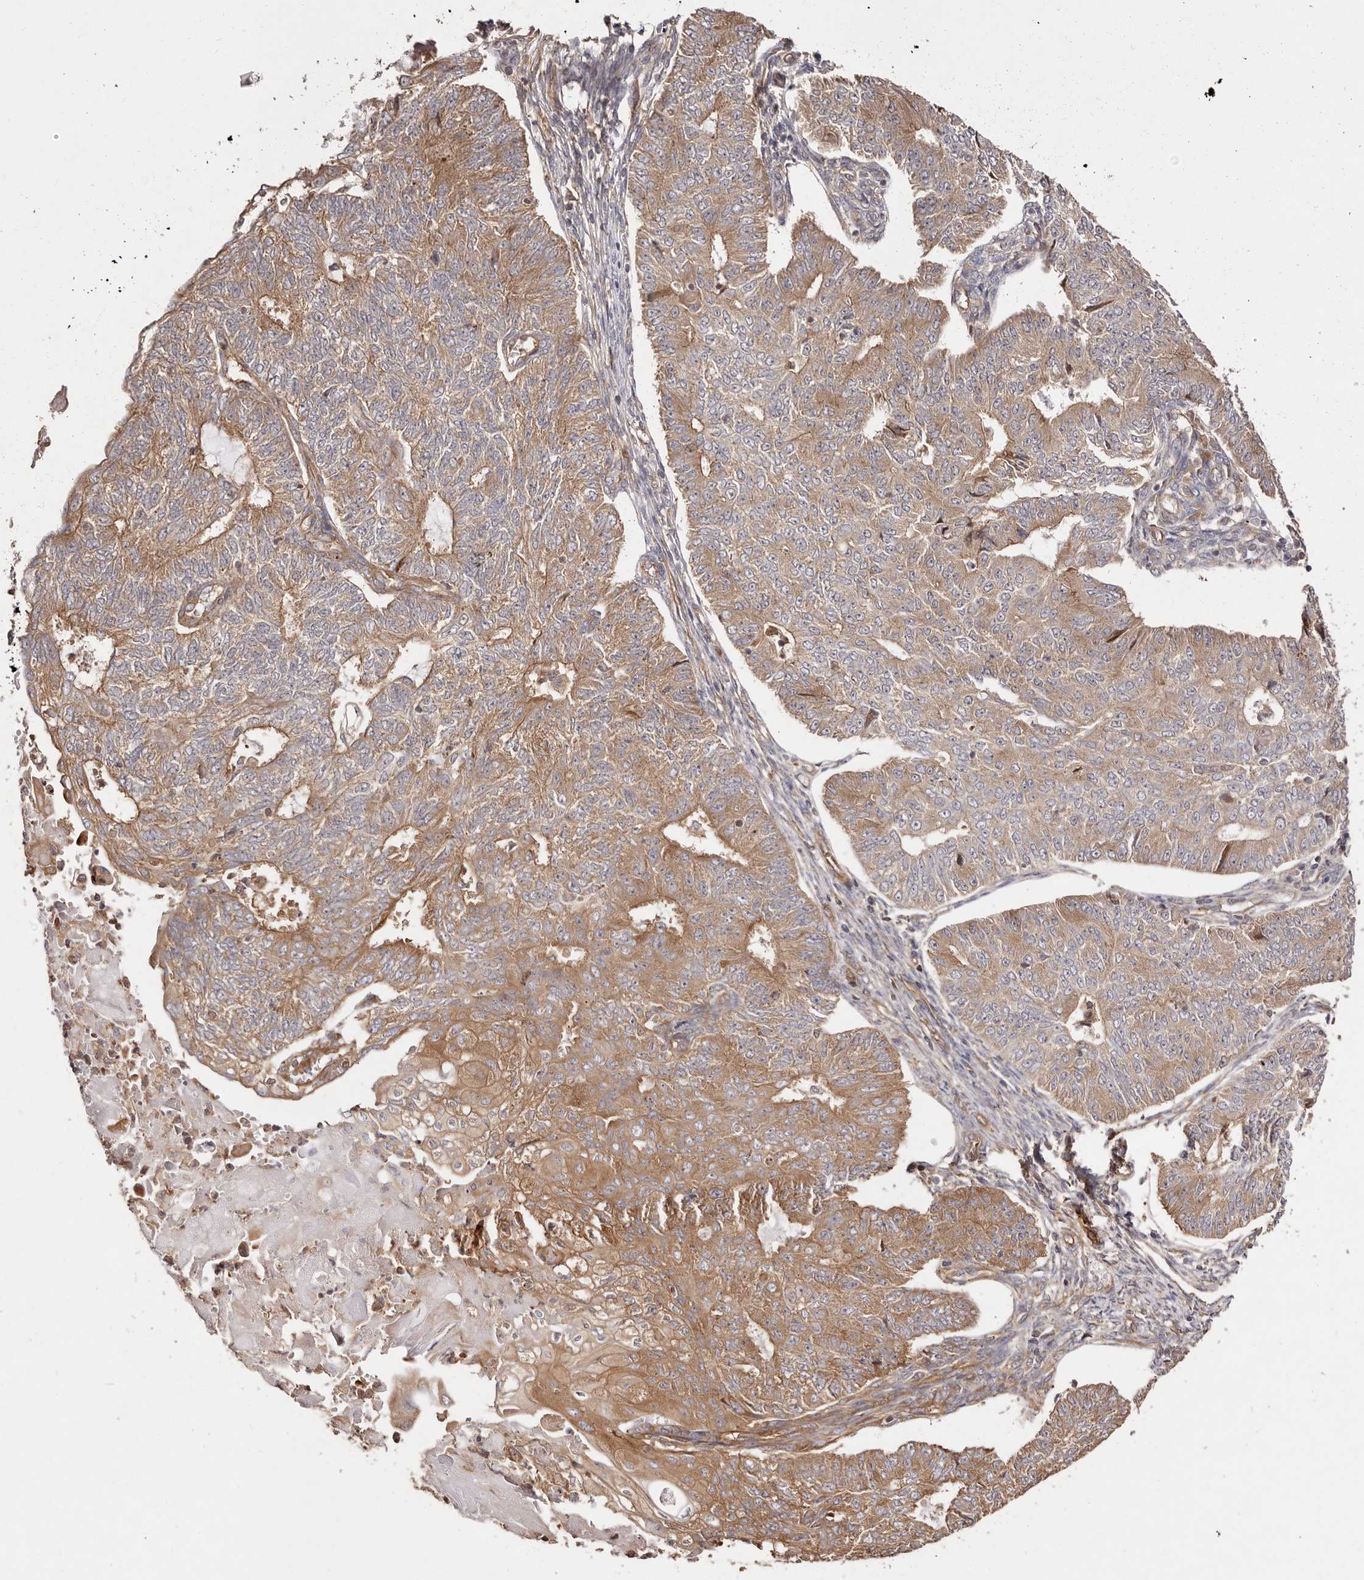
{"staining": {"intensity": "moderate", "quantity": ">75%", "location": "cytoplasmic/membranous"}, "tissue": "endometrial cancer", "cell_type": "Tumor cells", "image_type": "cancer", "snomed": [{"axis": "morphology", "description": "Adenocarcinoma, NOS"}, {"axis": "topography", "description": "Endometrium"}], "caption": "Human endometrial cancer stained with a brown dye exhibits moderate cytoplasmic/membranous positive expression in about >75% of tumor cells.", "gene": "RPS6", "patient": {"sex": "female", "age": 32}}